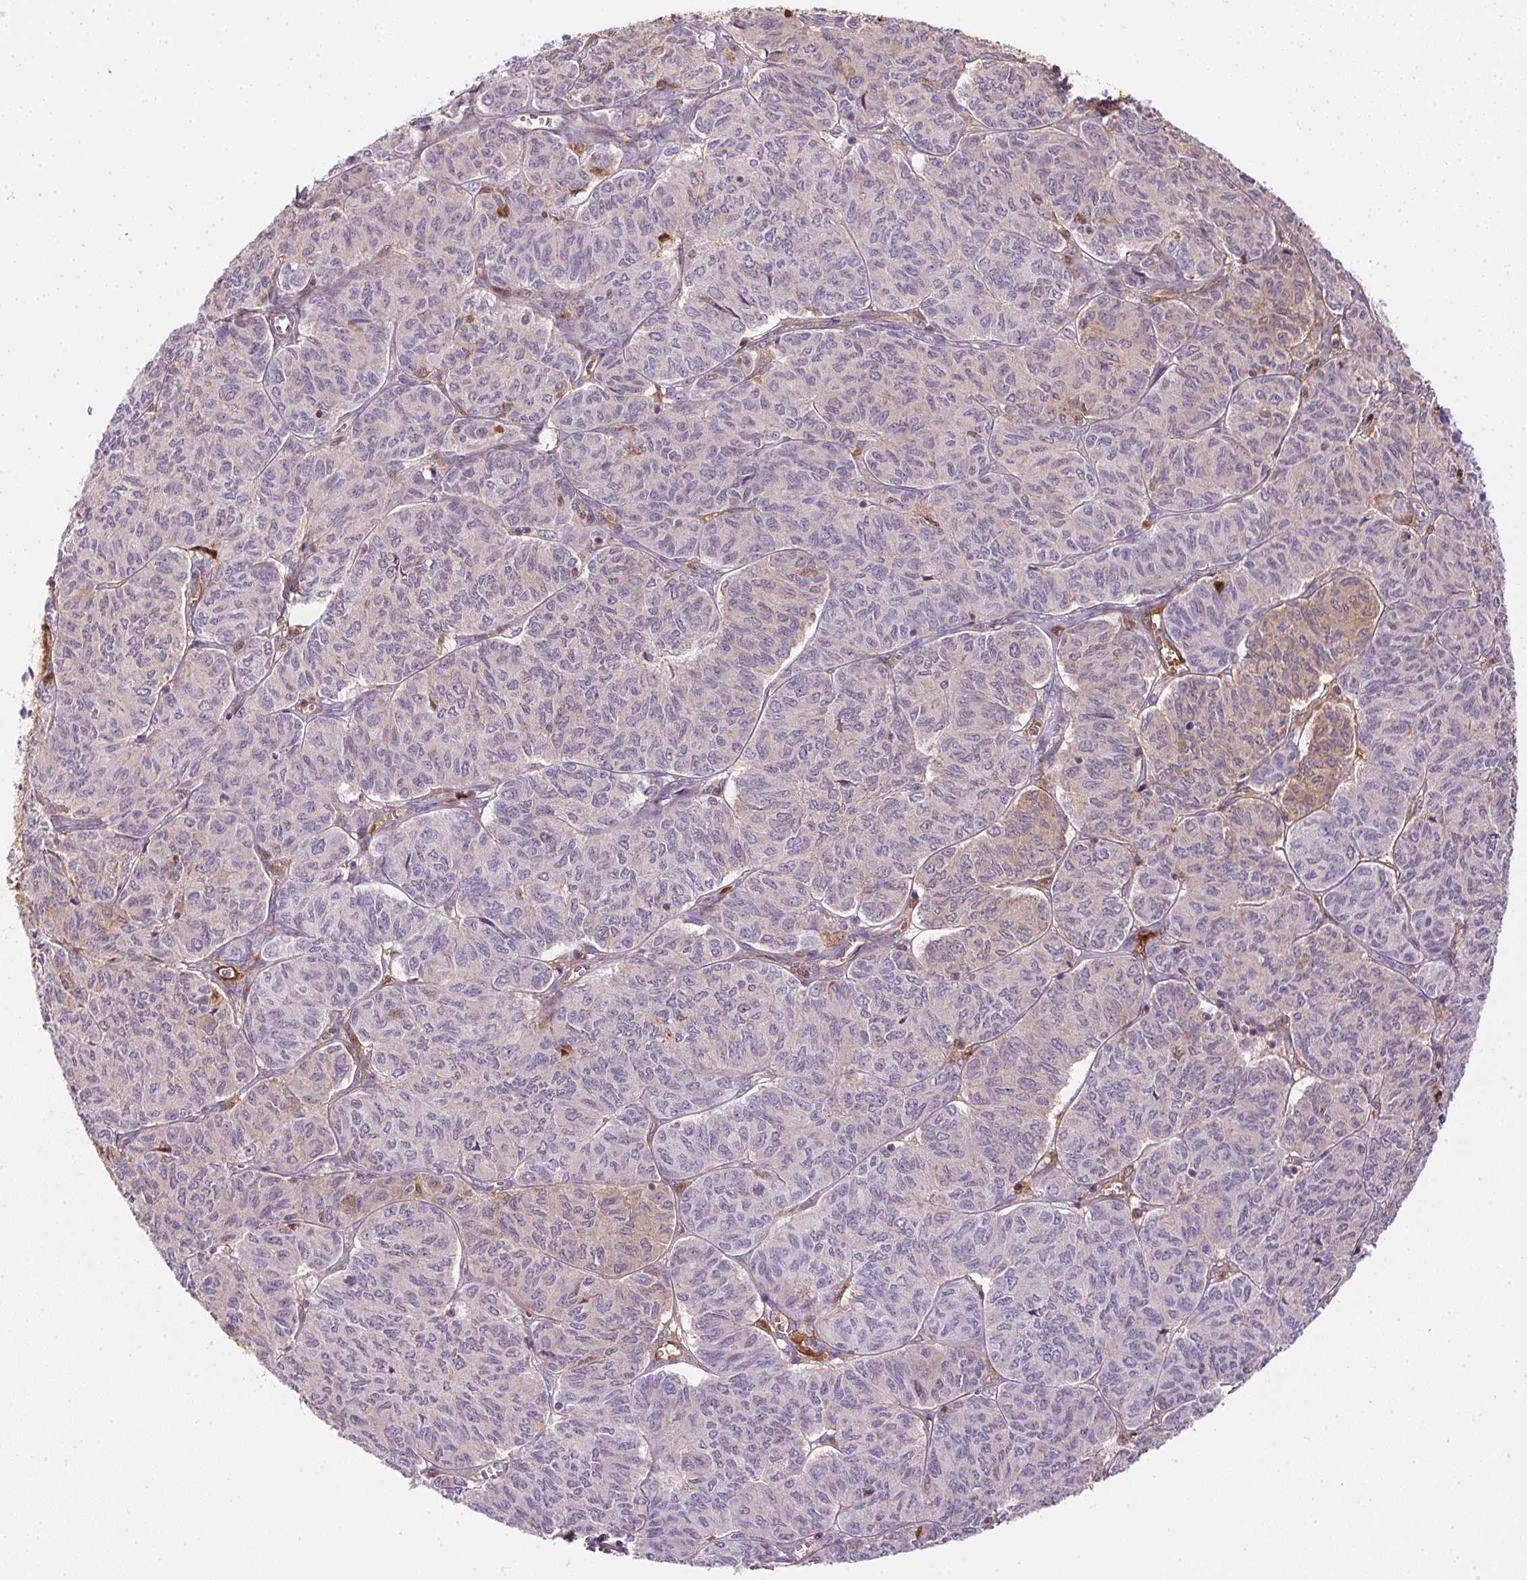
{"staining": {"intensity": "weak", "quantity": "<25%", "location": "cytoplasmic/membranous"}, "tissue": "ovarian cancer", "cell_type": "Tumor cells", "image_type": "cancer", "snomed": [{"axis": "morphology", "description": "Carcinoma, endometroid"}, {"axis": "topography", "description": "Ovary"}], "caption": "IHC micrograph of neoplastic tissue: endometroid carcinoma (ovarian) stained with DAB exhibits no significant protein expression in tumor cells.", "gene": "ORM1", "patient": {"sex": "female", "age": 80}}